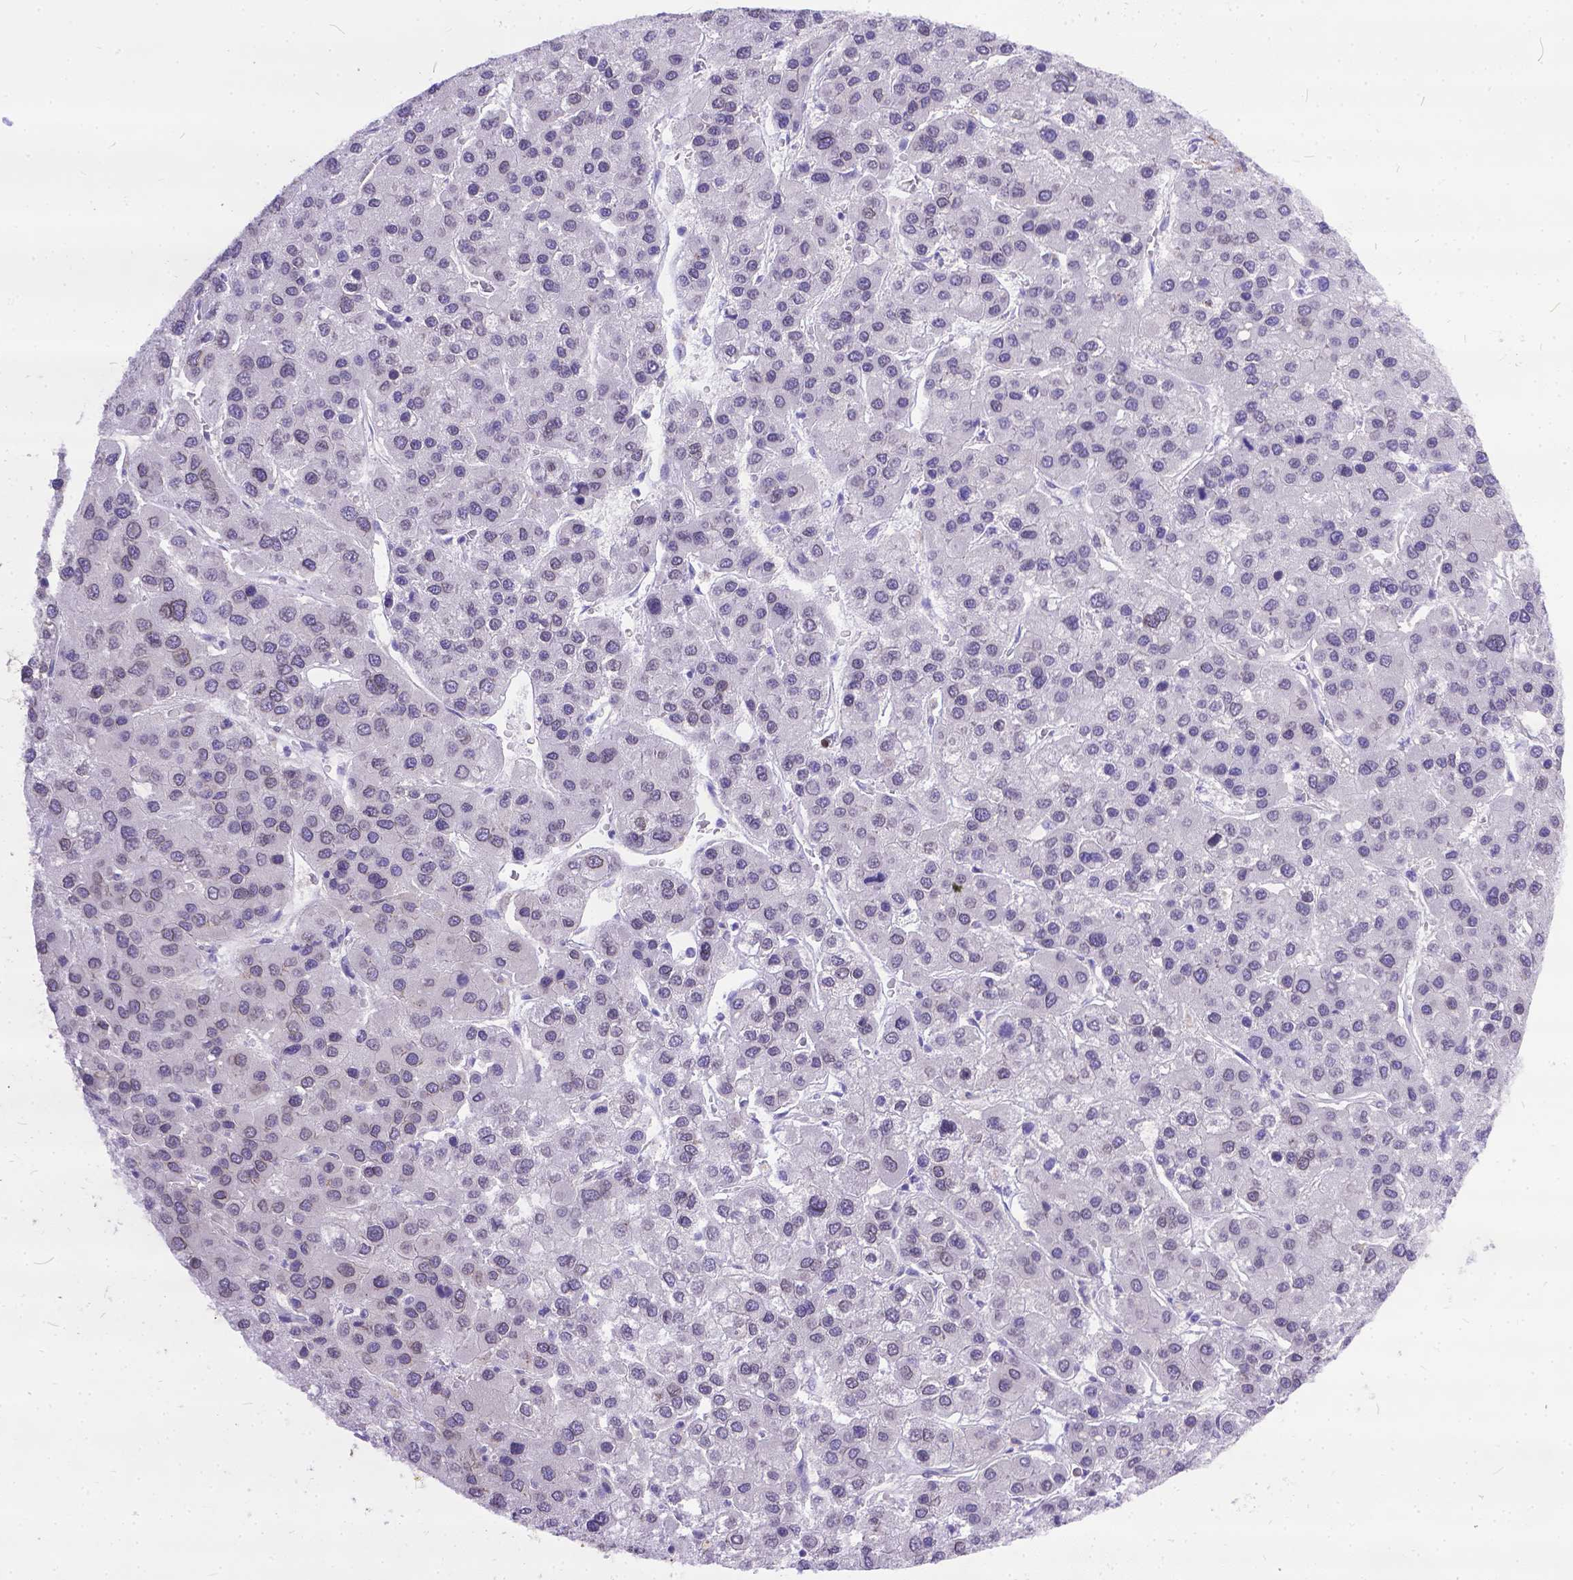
{"staining": {"intensity": "negative", "quantity": "none", "location": "none"}, "tissue": "liver cancer", "cell_type": "Tumor cells", "image_type": "cancer", "snomed": [{"axis": "morphology", "description": "Carcinoma, Hepatocellular, NOS"}, {"axis": "topography", "description": "Liver"}], "caption": "This is an immunohistochemistry photomicrograph of liver cancer. There is no expression in tumor cells.", "gene": "DLEC1", "patient": {"sex": "female", "age": 41}}